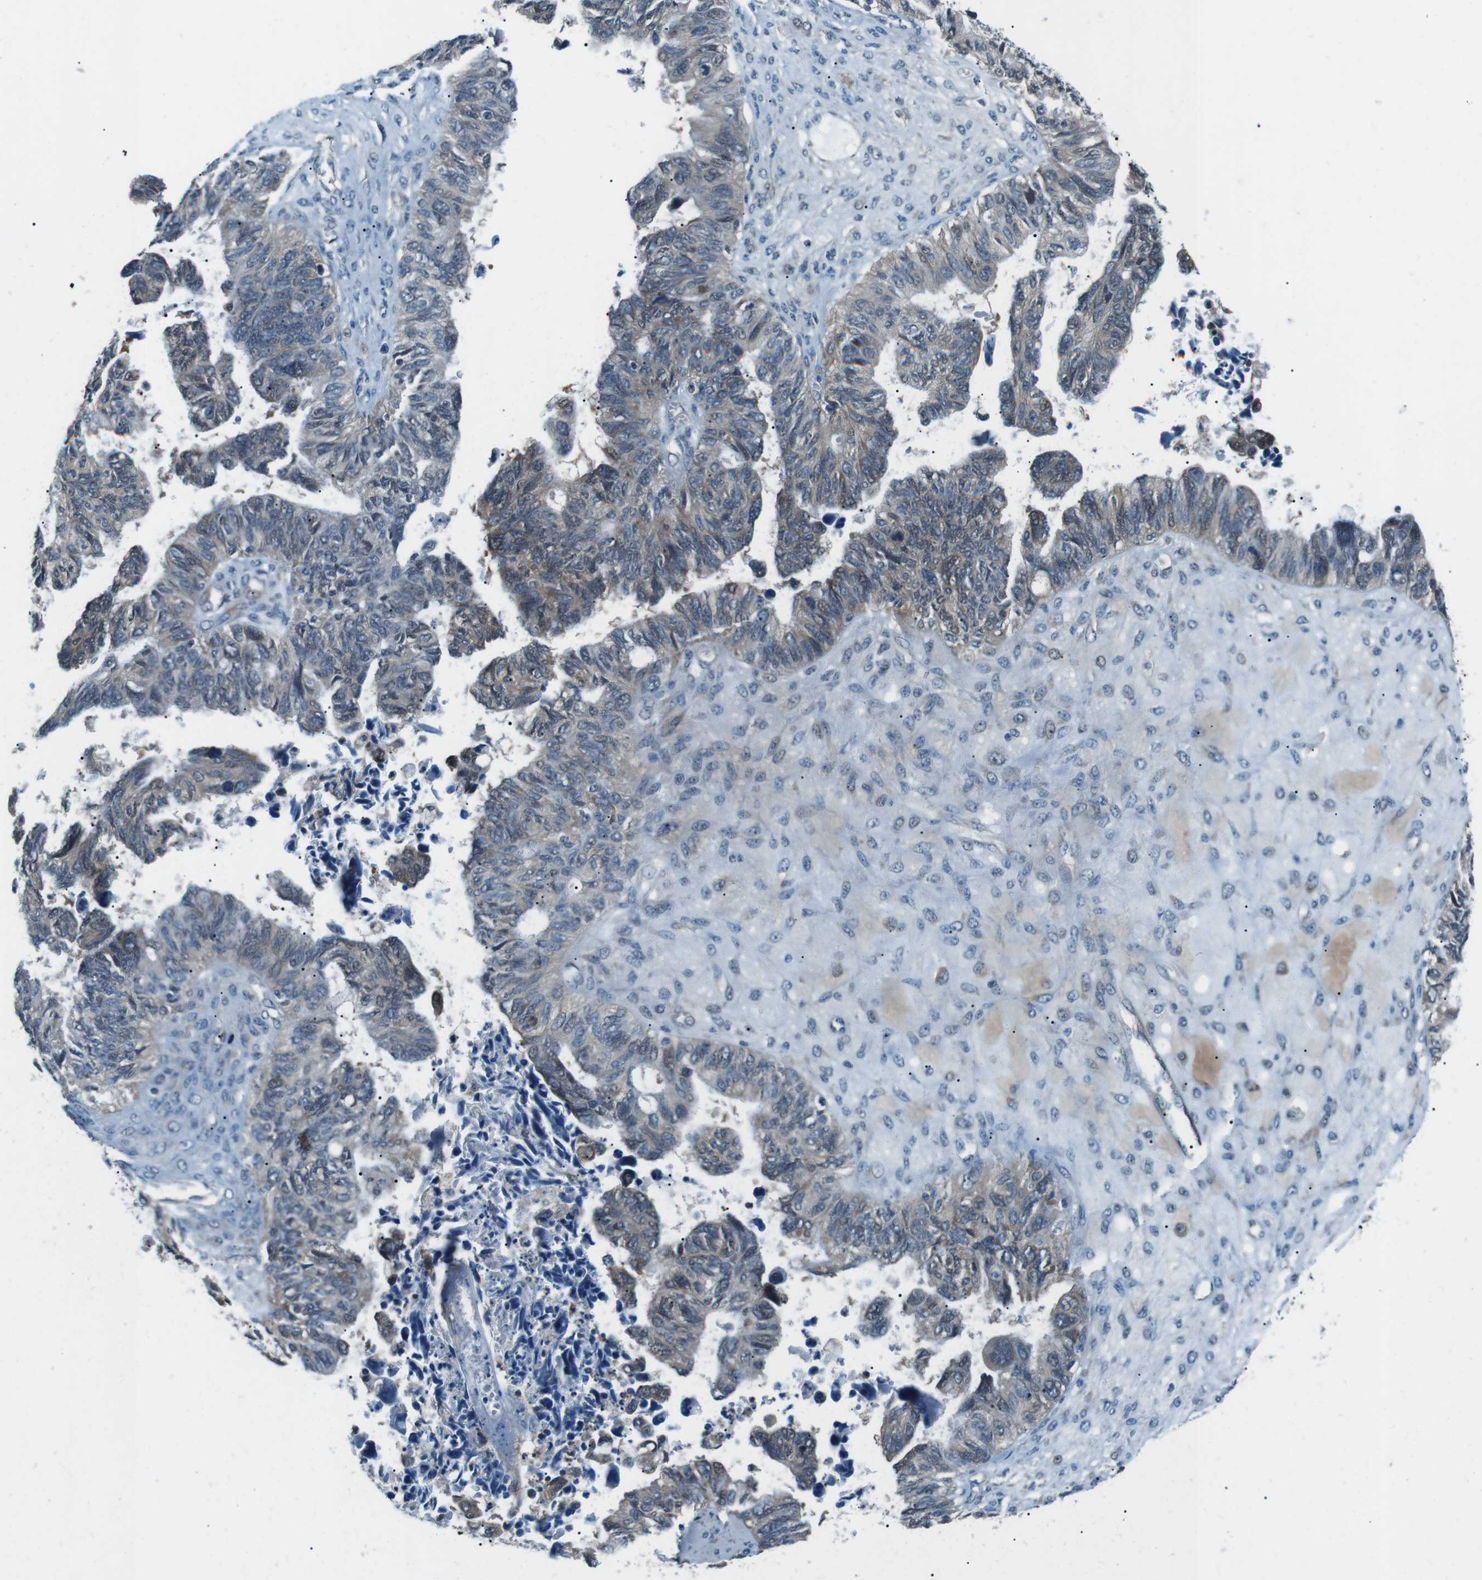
{"staining": {"intensity": "negative", "quantity": "none", "location": "none"}, "tissue": "ovarian cancer", "cell_type": "Tumor cells", "image_type": "cancer", "snomed": [{"axis": "morphology", "description": "Cystadenocarcinoma, serous, NOS"}, {"axis": "topography", "description": "Ovary"}], "caption": "Immunohistochemistry of human ovarian cancer demonstrates no staining in tumor cells.", "gene": "LRIG2", "patient": {"sex": "female", "age": 79}}